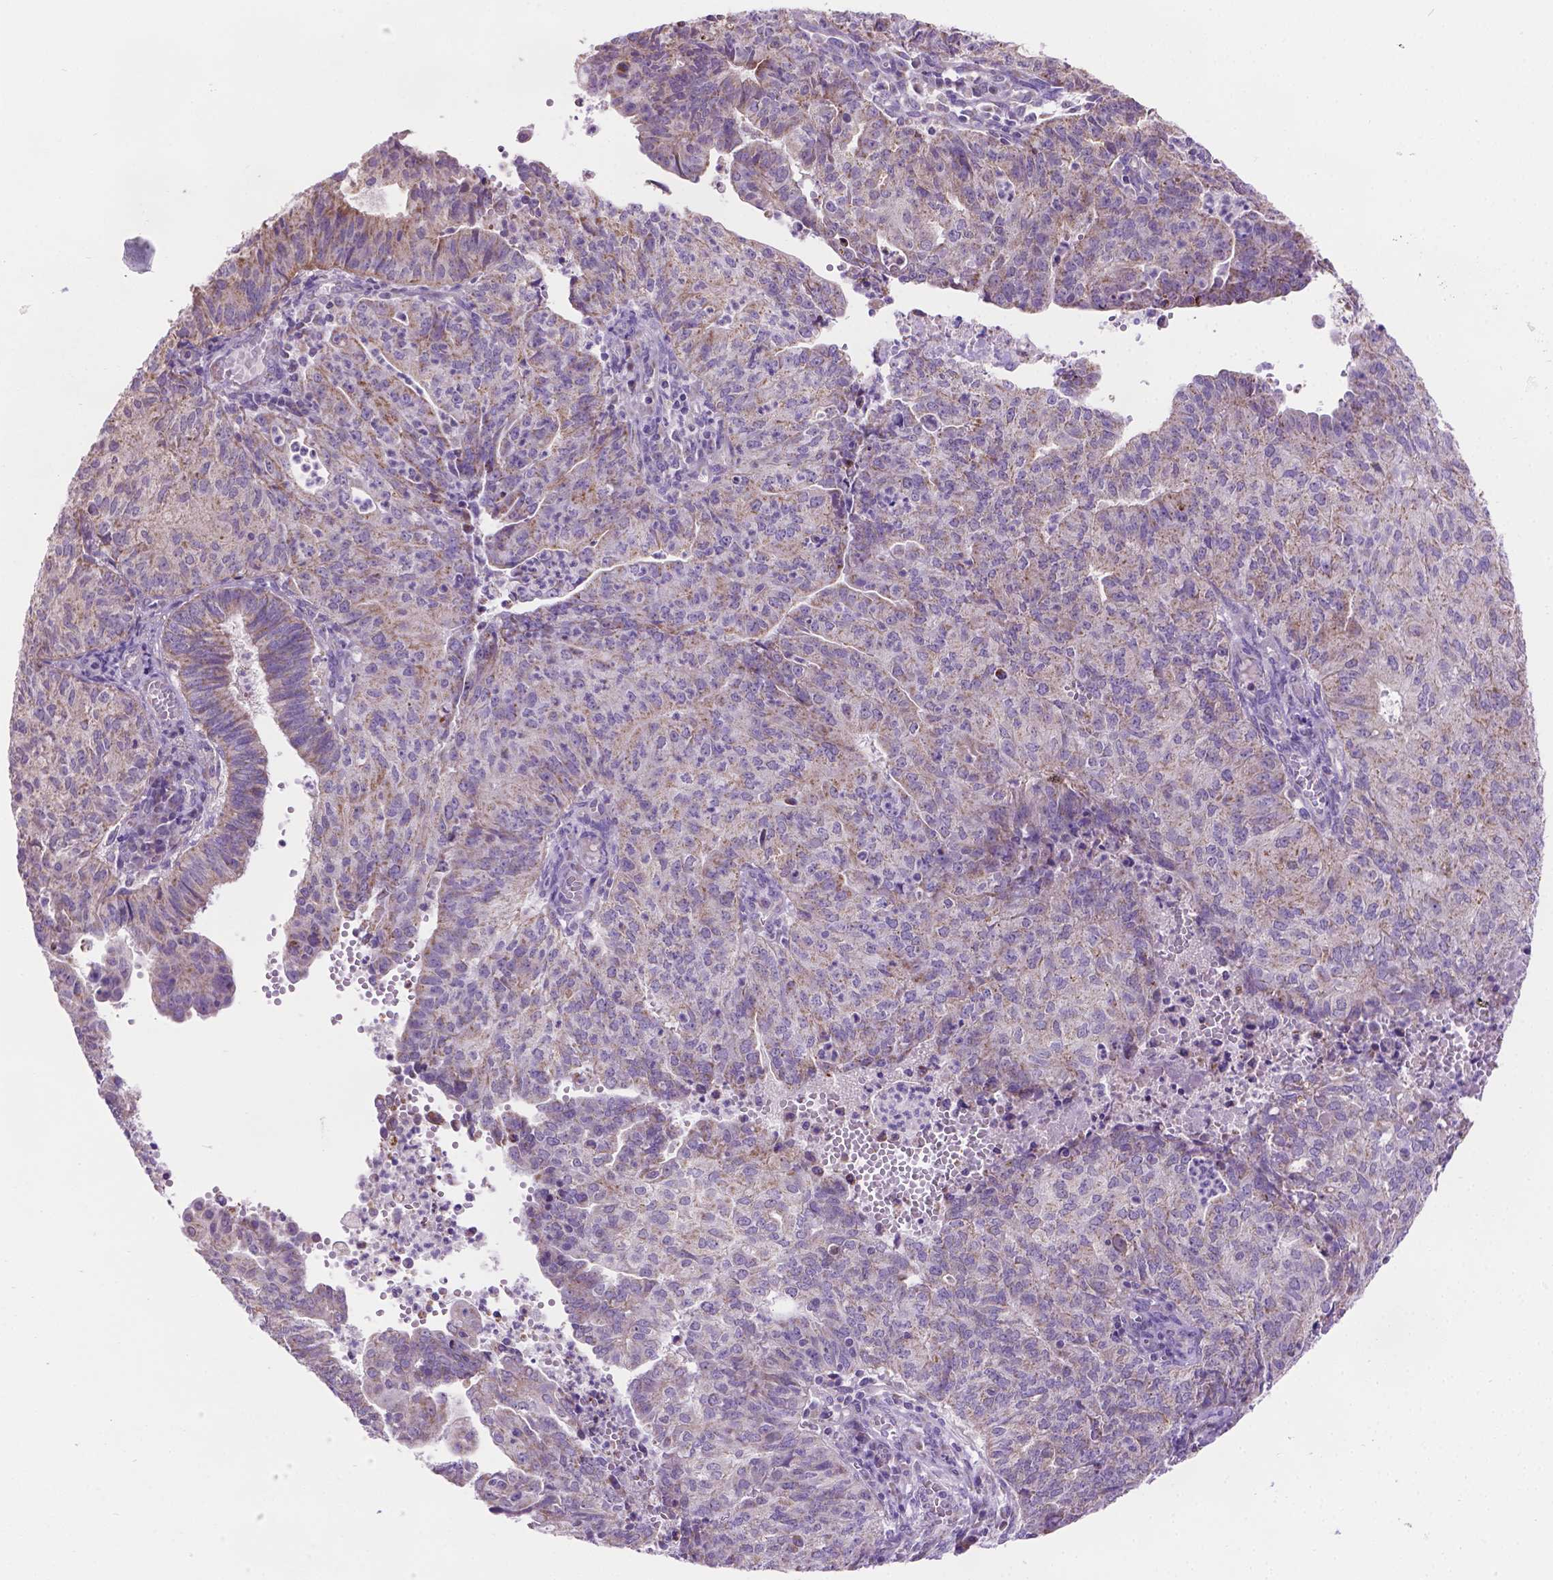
{"staining": {"intensity": "weak", "quantity": "25%-75%", "location": "cytoplasmic/membranous"}, "tissue": "endometrial cancer", "cell_type": "Tumor cells", "image_type": "cancer", "snomed": [{"axis": "morphology", "description": "Adenocarcinoma, NOS"}, {"axis": "topography", "description": "Endometrium"}], "caption": "A histopathology image of human endometrial adenocarcinoma stained for a protein exhibits weak cytoplasmic/membranous brown staining in tumor cells.", "gene": "CSPG5", "patient": {"sex": "female", "age": 82}}